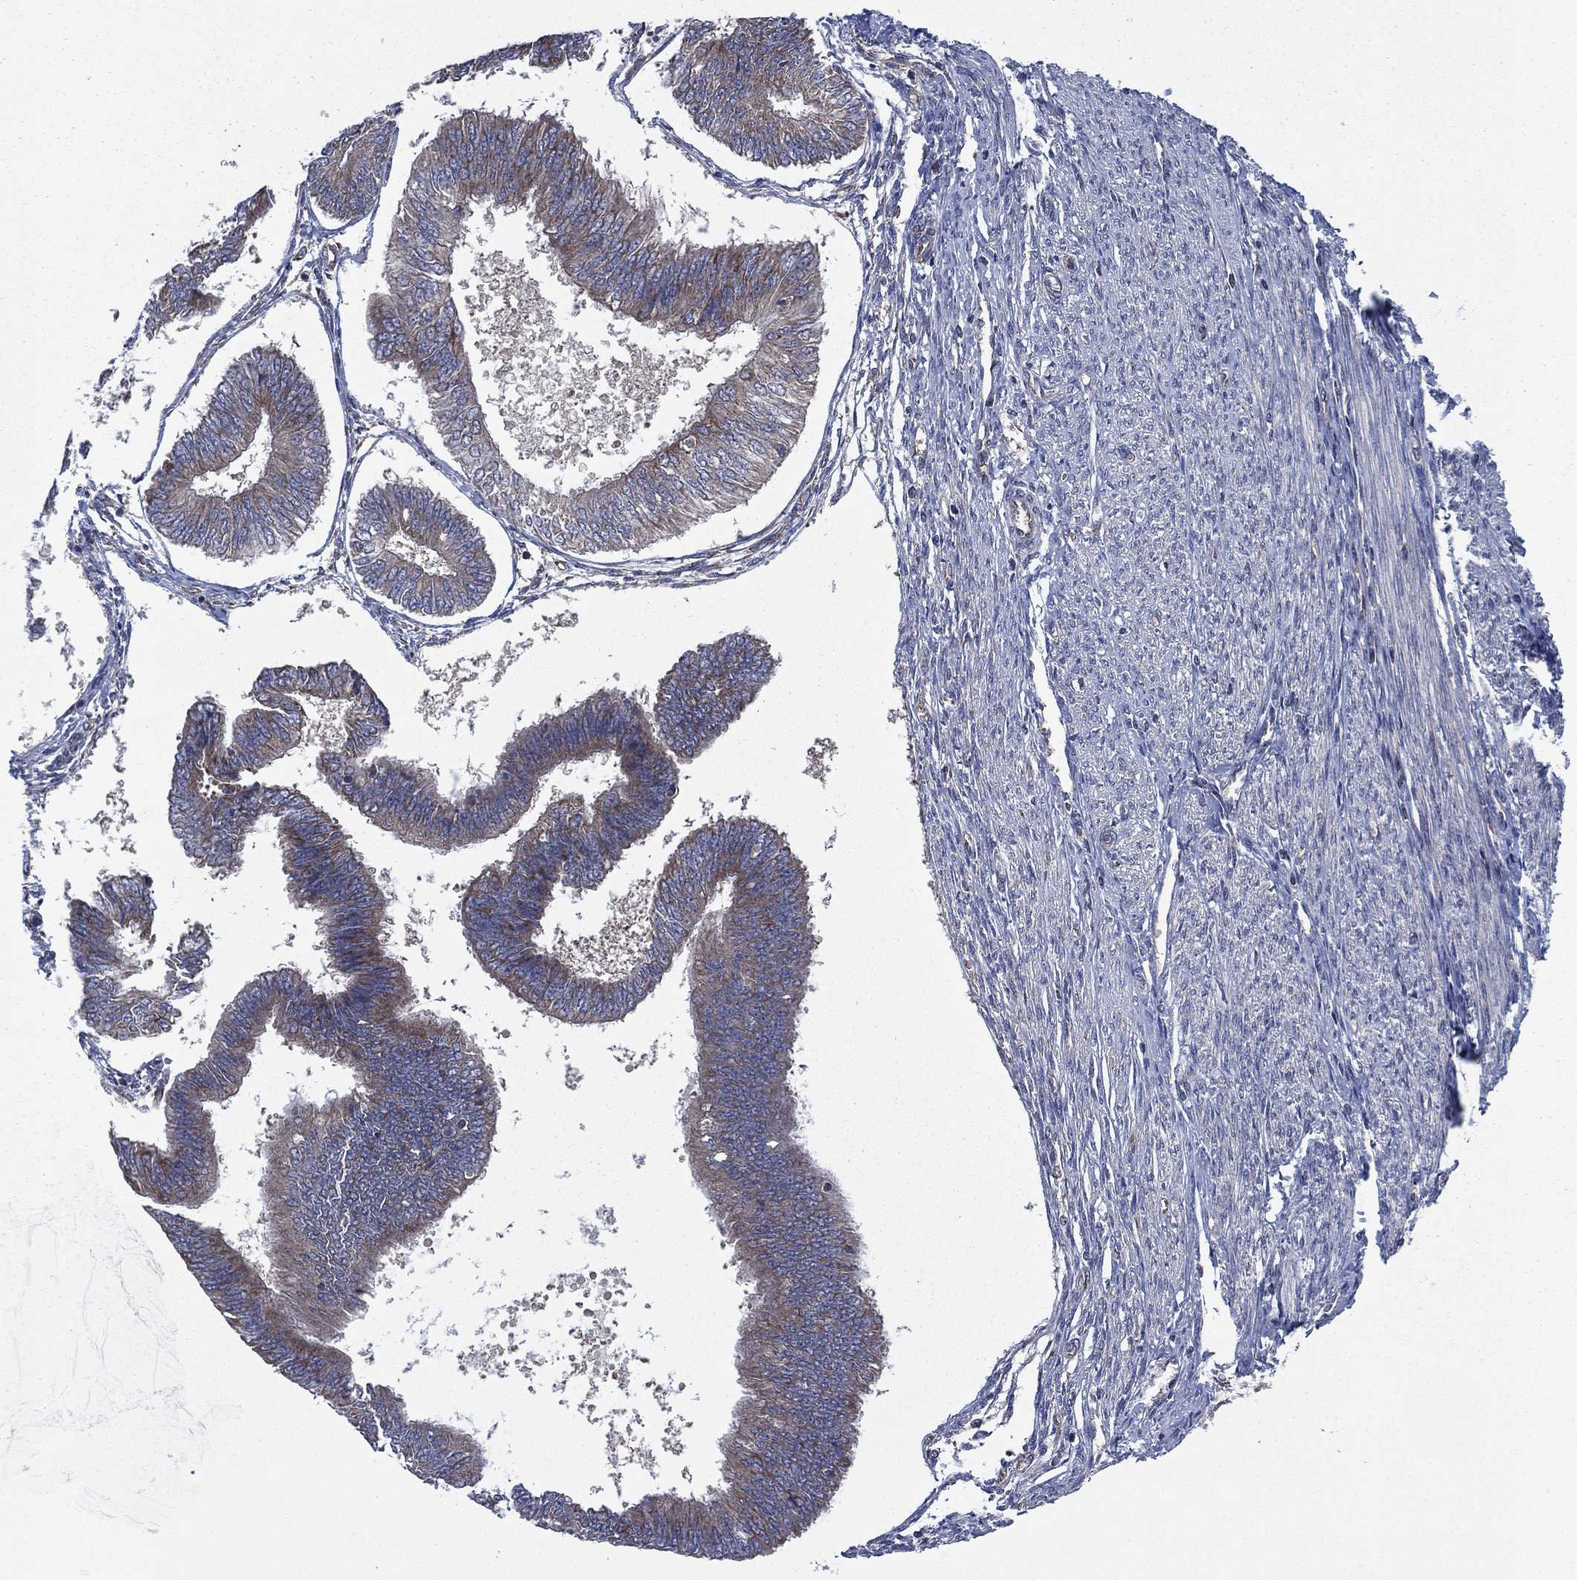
{"staining": {"intensity": "moderate", "quantity": "<25%", "location": "cytoplasmic/membranous"}, "tissue": "endometrial cancer", "cell_type": "Tumor cells", "image_type": "cancer", "snomed": [{"axis": "morphology", "description": "Adenocarcinoma, NOS"}, {"axis": "topography", "description": "Endometrium"}], "caption": "Protein expression analysis of endometrial adenocarcinoma exhibits moderate cytoplasmic/membranous expression in approximately <25% of tumor cells.", "gene": "C2orf76", "patient": {"sex": "female", "age": 58}}